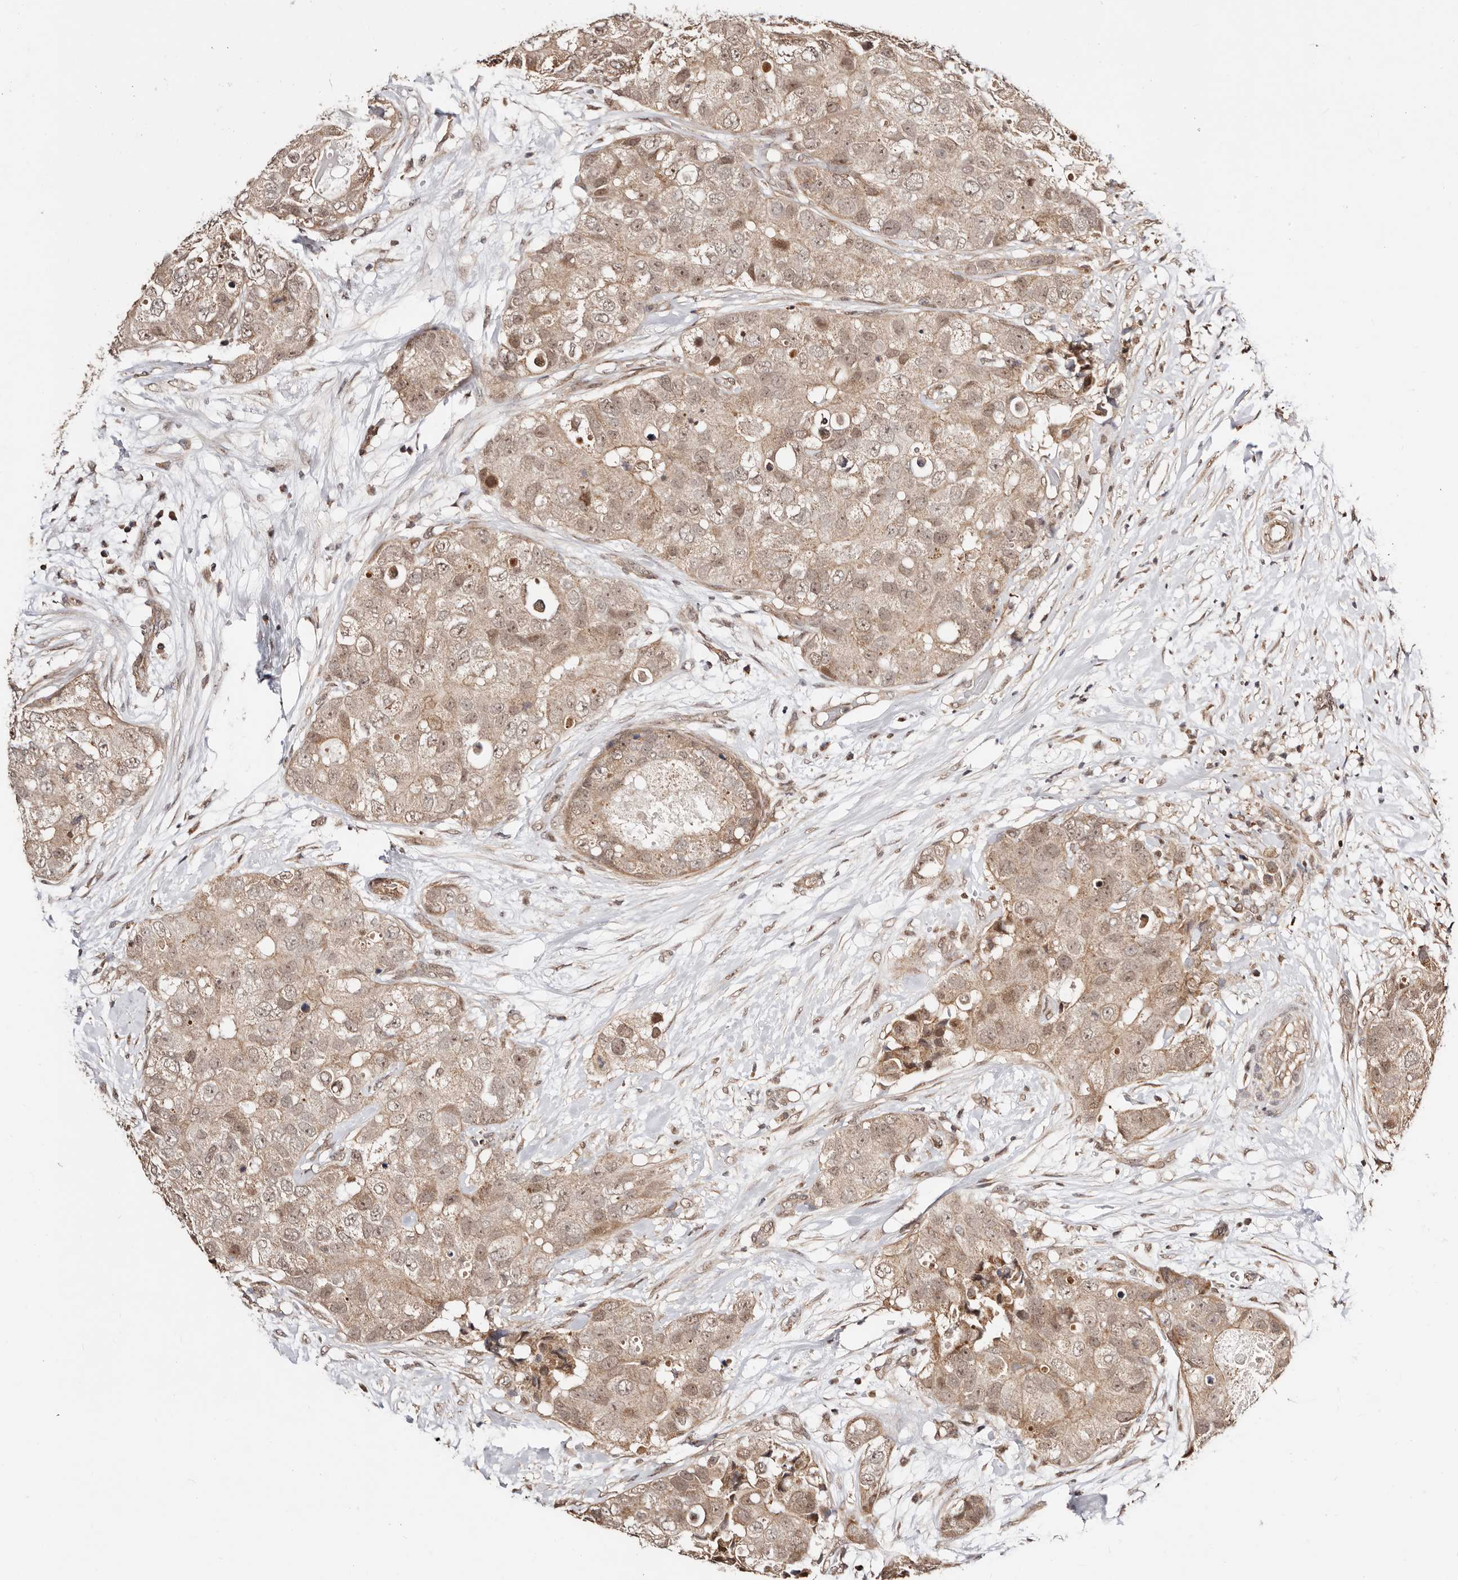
{"staining": {"intensity": "weak", "quantity": ">75%", "location": "cytoplasmic/membranous"}, "tissue": "breast cancer", "cell_type": "Tumor cells", "image_type": "cancer", "snomed": [{"axis": "morphology", "description": "Duct carcinoma"}, {"axis": "topography", "description": "Breast"}], "caption": "DAB immunohistochemical staining of human breast invasive ductal carcinoma exhibits weak cytoplasmic/membranous protein staining in about >75% of tumor cells.", "gene": "CTNNBL1", "patient": {"sex": "female", "age": 62}}